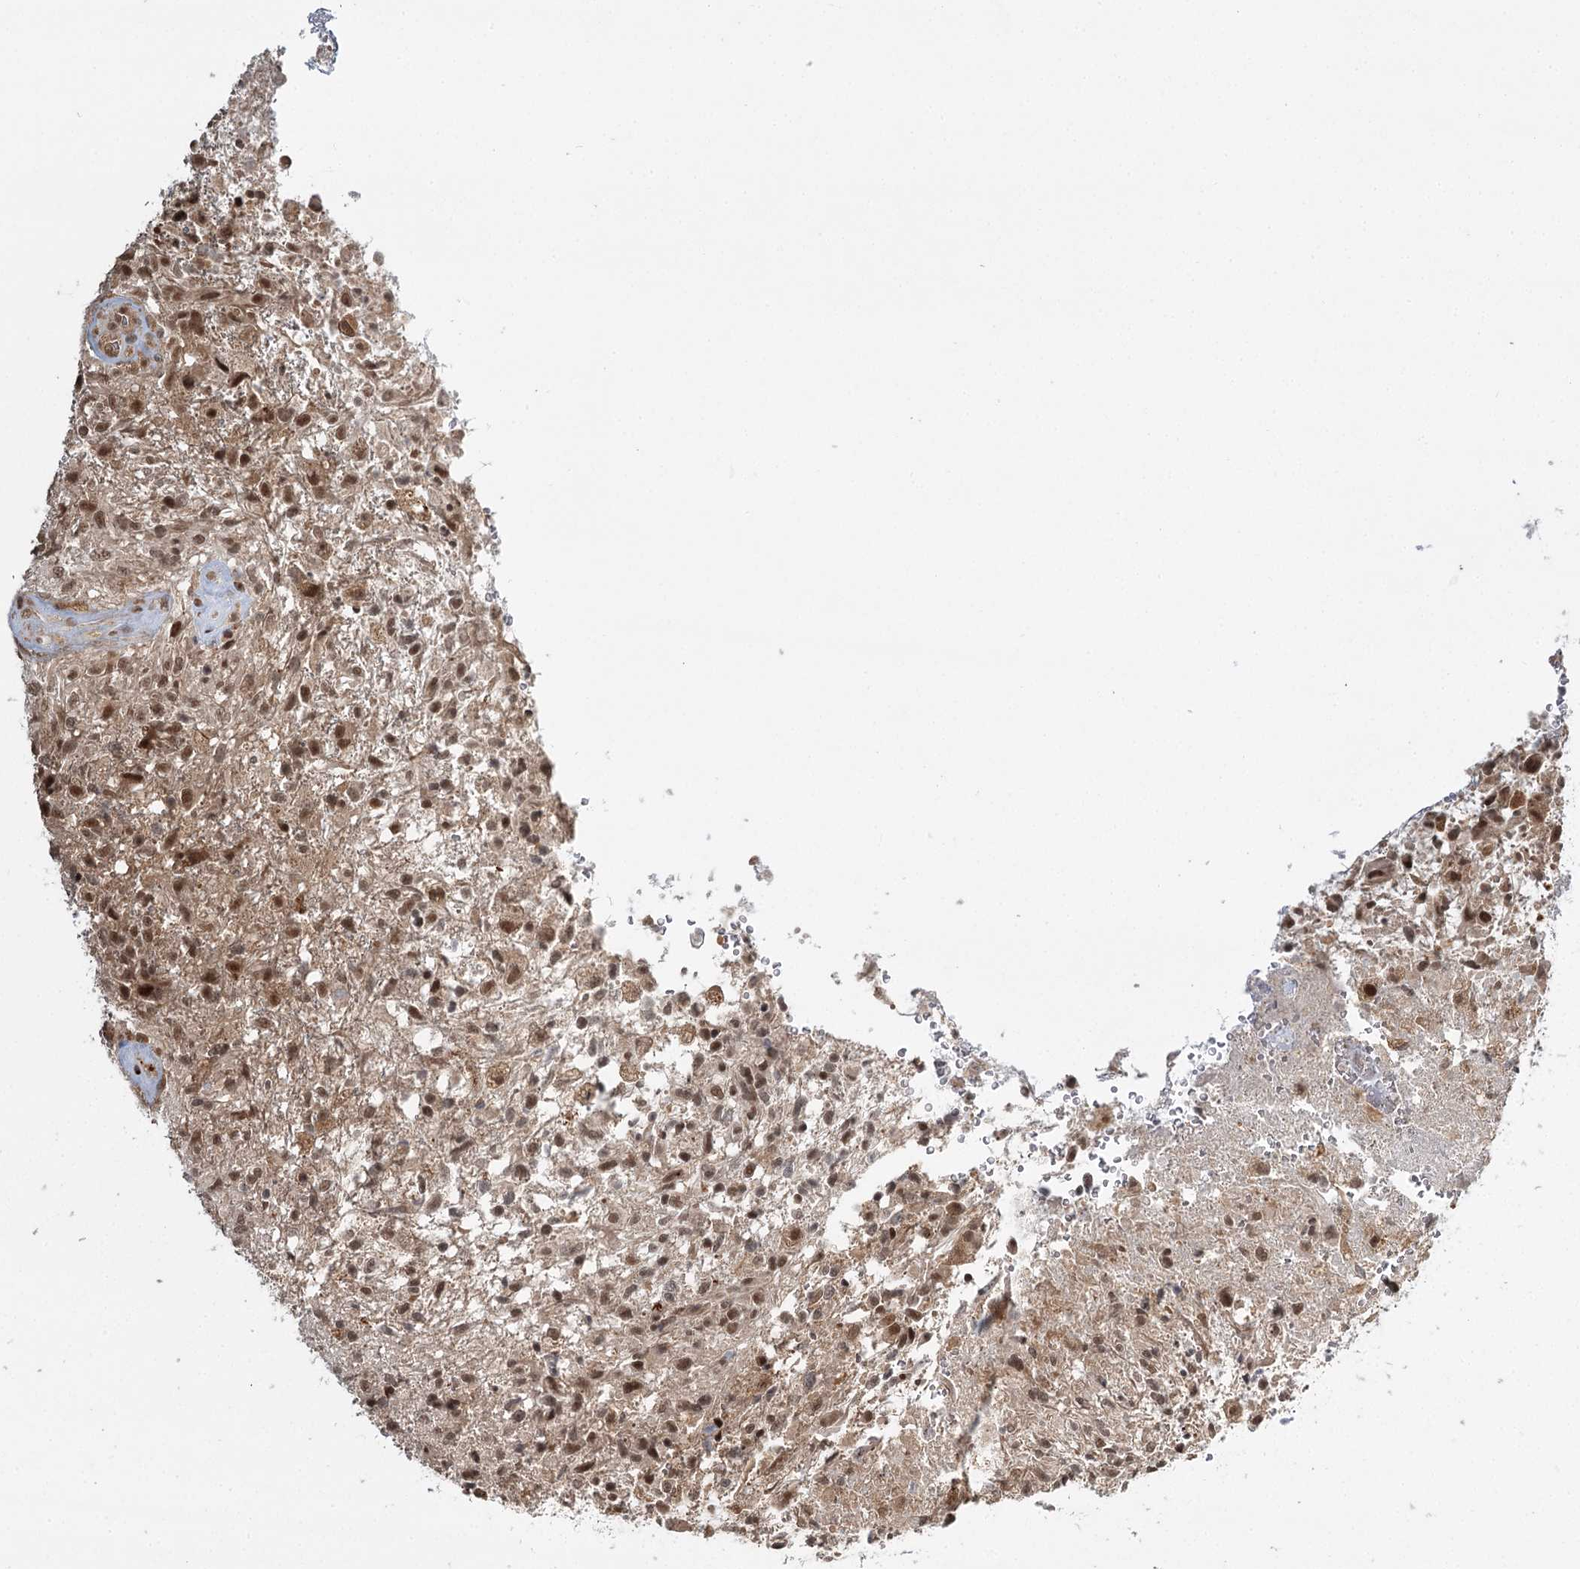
{"staining": {"intensity": "moderate", "quantity": ">75%", "location": "nuclear"}, "tissue": "glioma", "cell_type": "Tumor cells", "image_type": "cancer", "snomed": [{"axis": "morphology", "description": "Glioma, malignant, High grade"}, {"axis": "topography", "description": "Brain"}], "caption": "Protein analysis of glioma tissue reveals moderate nuclear positivity in about >75% of tumor cells.", "gene": "N6AMT1", "patient": {"sex": "male", "age": 56}}